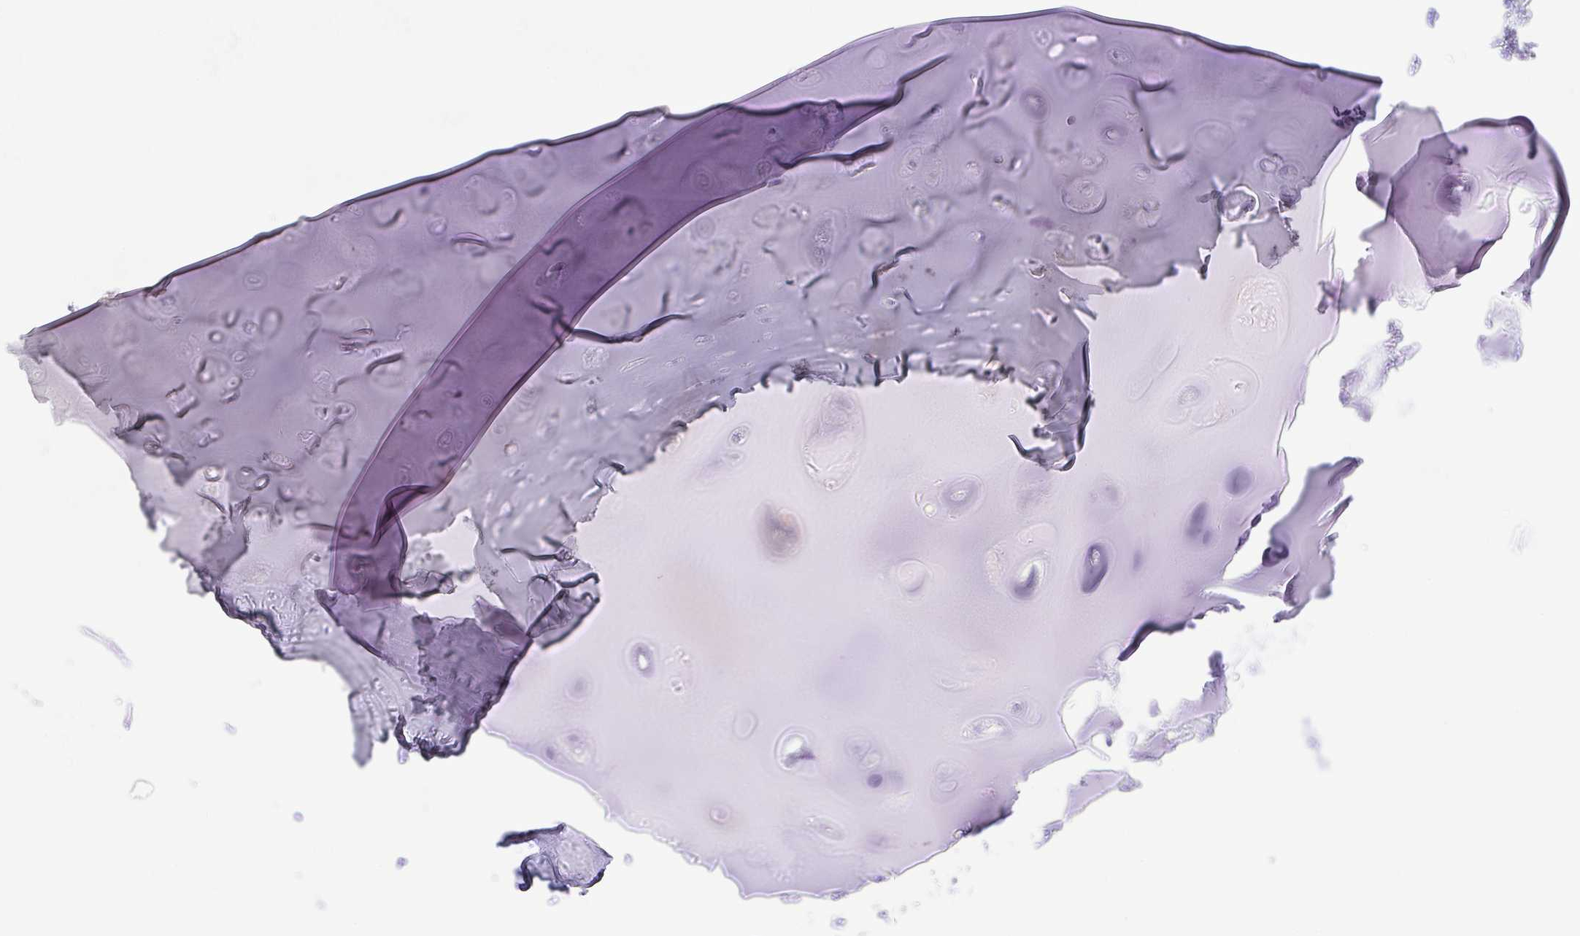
{"staining": {"intensity": "negative", "quantity": "none", "location": "none"}, "tissue": "adipose tissue", "cell_type": "Adipocytes", "image_type": "normal", "snomed": [{"axis": "morphology", "description": "Normal tissue, NOS"}, {"axis": "topography", "description": "Cartilage tissue"}], "caption": "IHC histopathology image of benign human adipose tissue stained for a protein (brown), which exhibits no expression in adipocytes. Brightfield microscopy of immunohistochemistry stained with DAB (brown) and hematoxylin (blue), captured at high magnification.", "gene": "PKDREJ", "patient": {"sex": "male", "age": 57}}